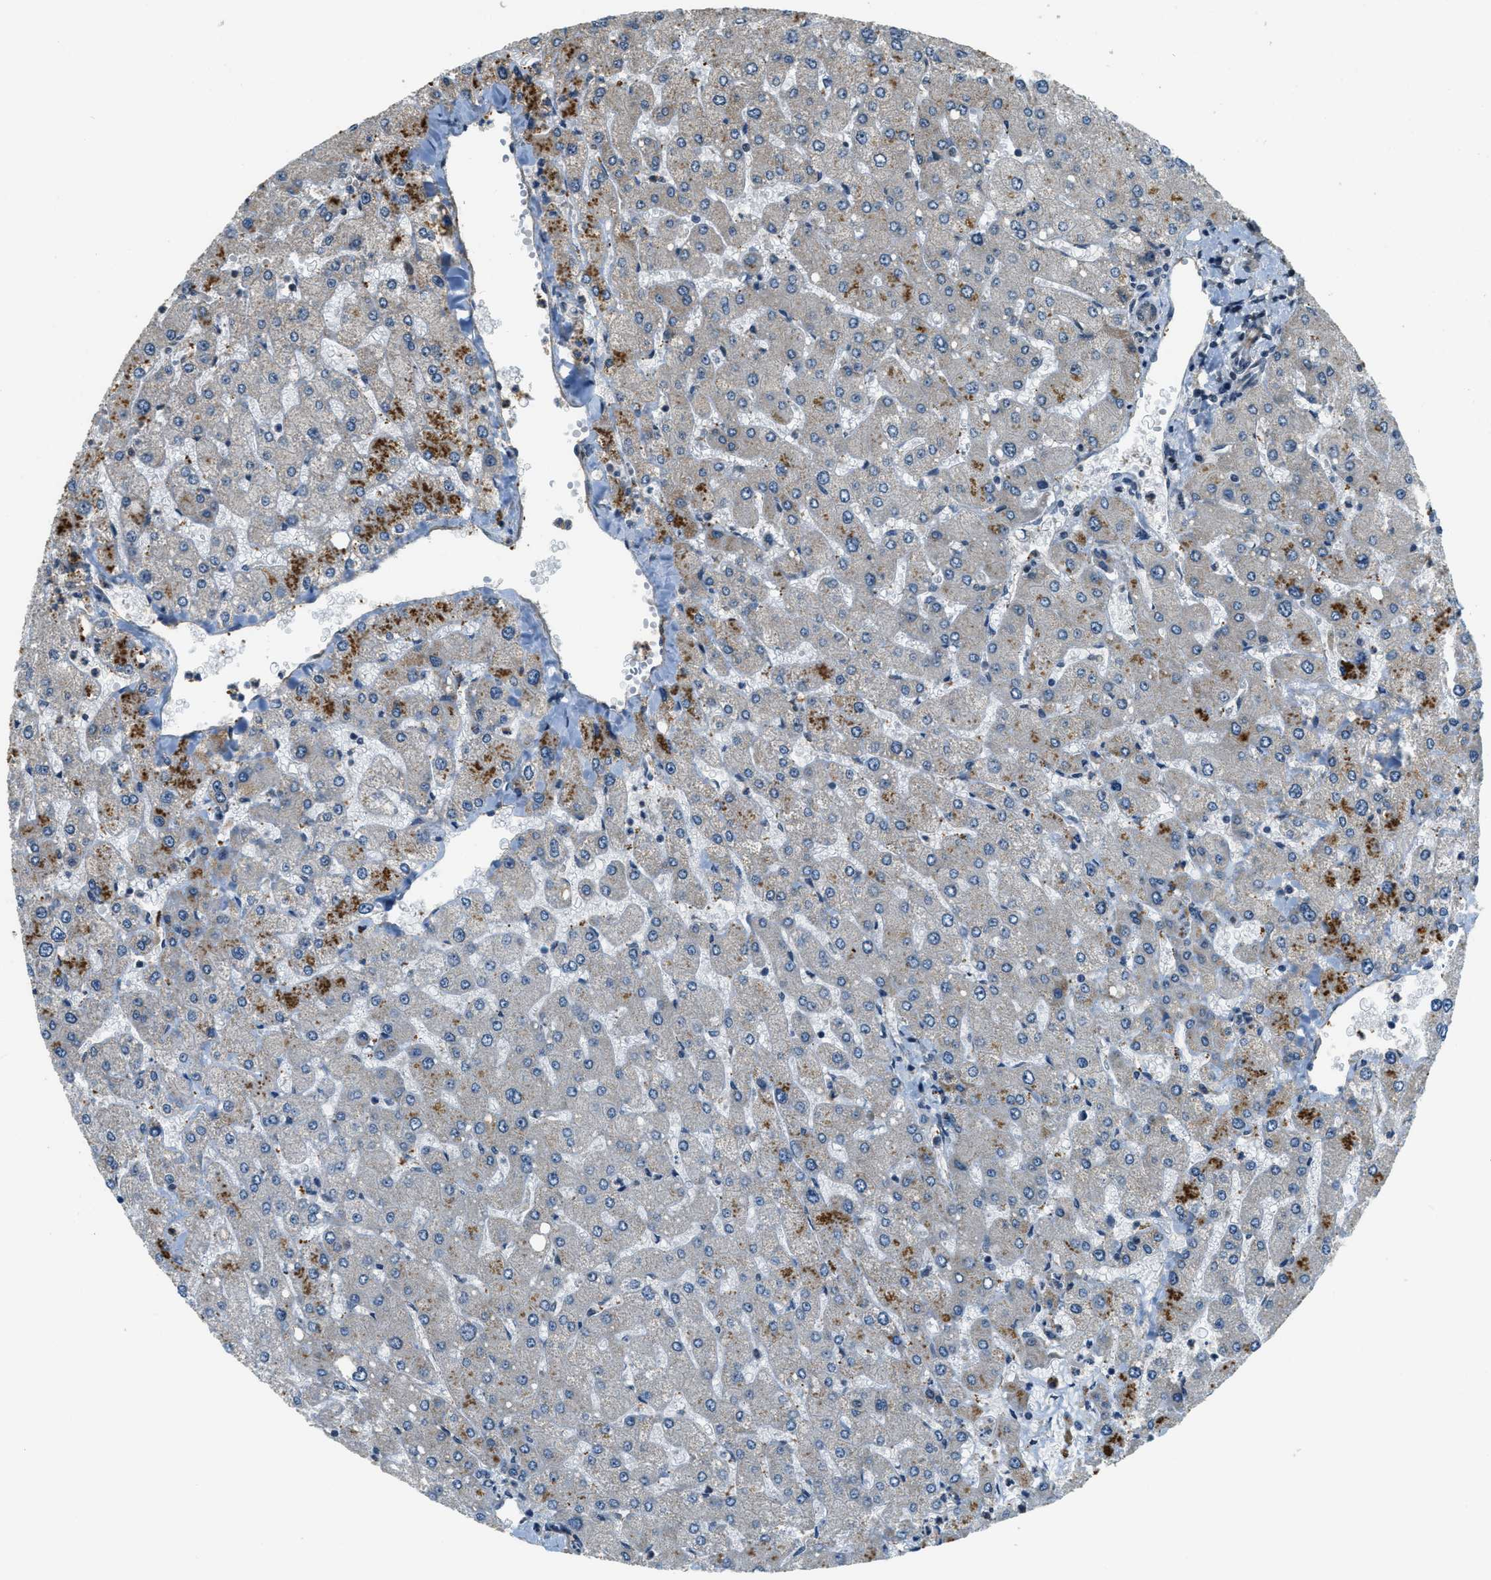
{"staining": {"intensity": "weak", "quantity": "<25%", "location": "cytoplasmic/membranous"}, "tissue": "liver", "cell_type": "Cholangiocytes", "image_type": "normal", "snomed": [{"axis": "morphology", "description": "Normal tissue, NOS"}, {"axis": "topography", "description": "Liver"}], "caption": "Liver was stained to show a protein in brown. There is no significant positivity in cholangiocytes.", "gene": "MED21", "patient": {"sex": "male", "age": 55}}